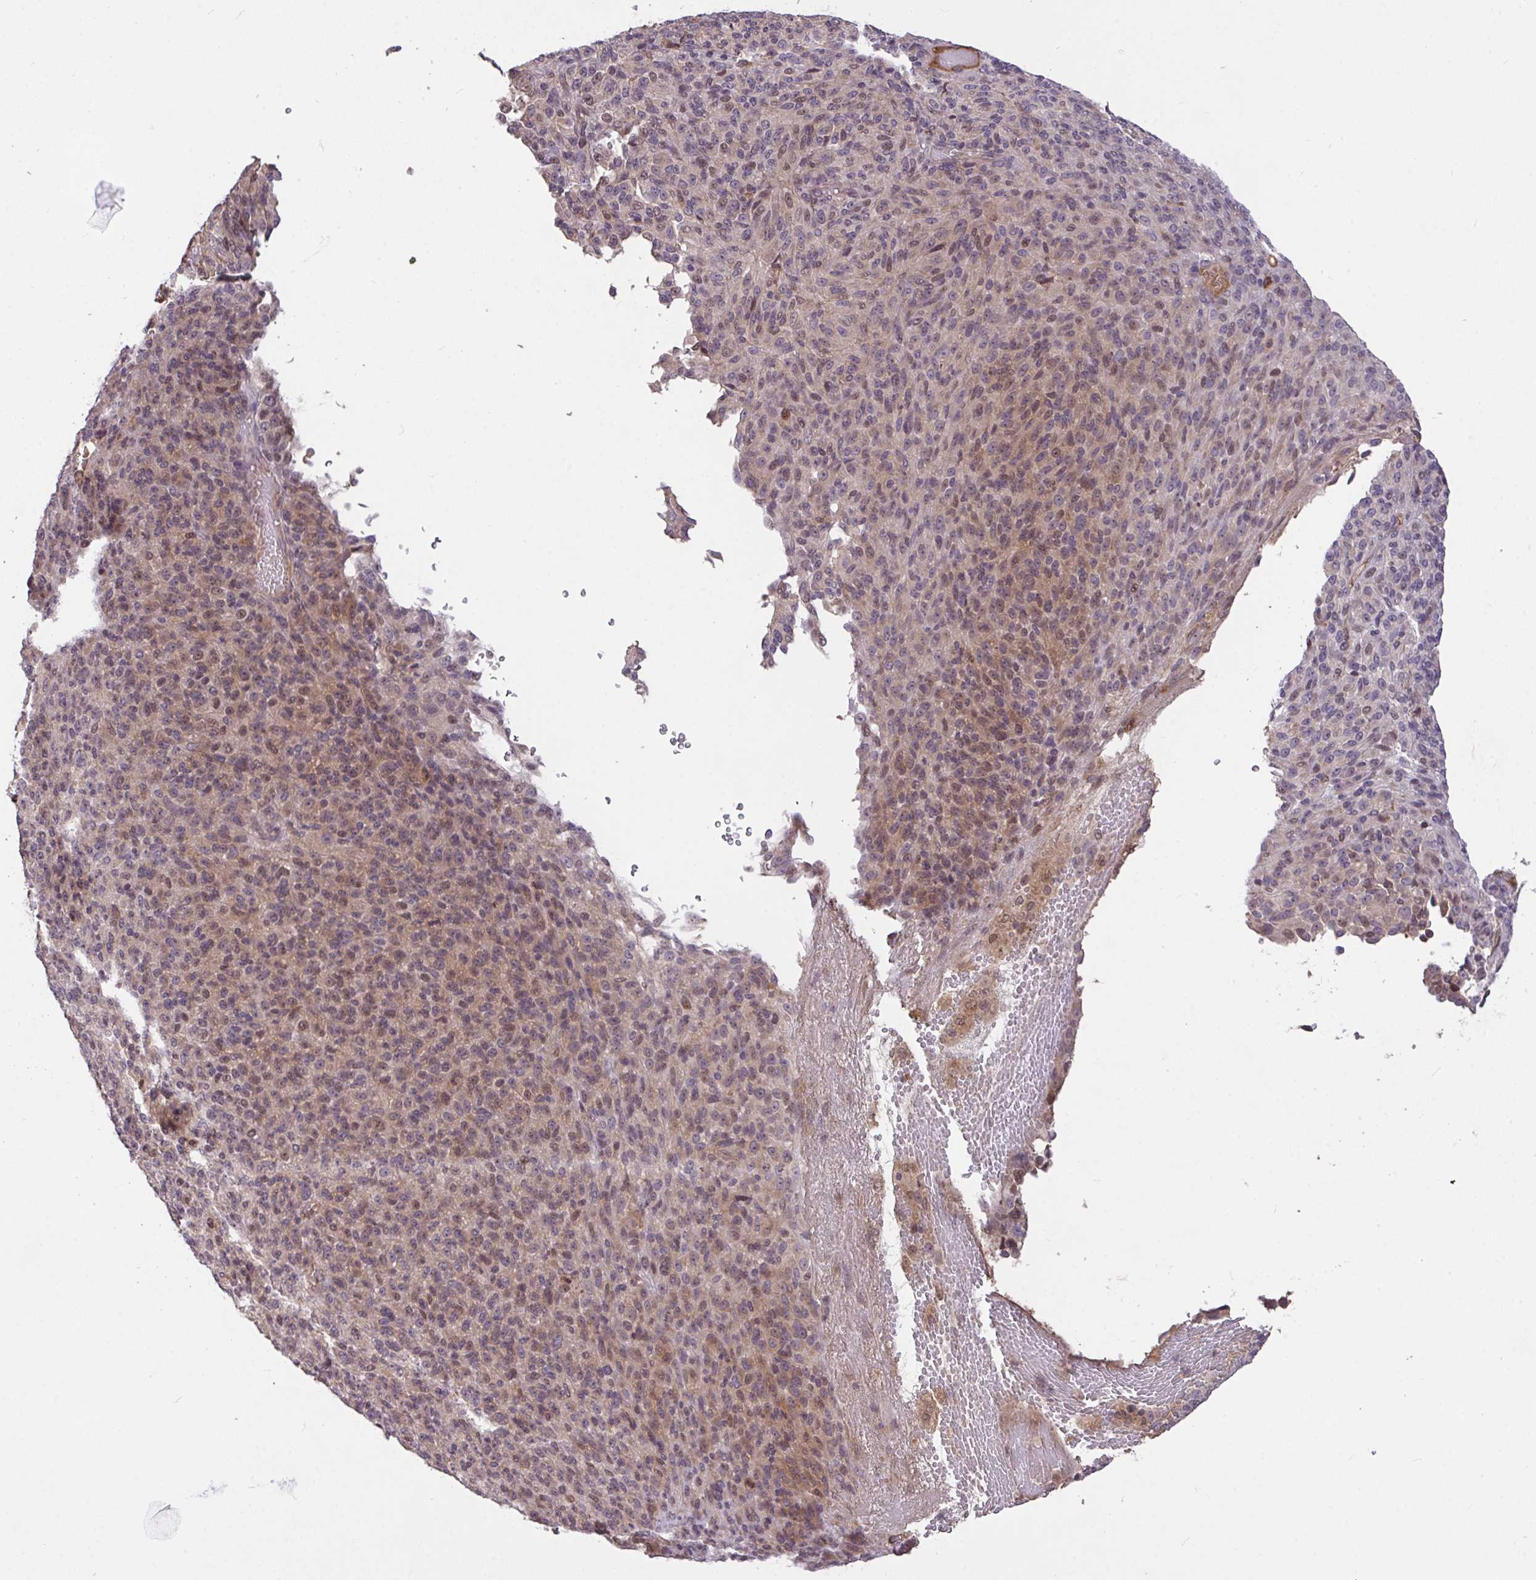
{"staining": {"intensity": "weak", "quantity": "25%-75%", "location": "nuclear"}, "tissue": "melanoma", "cell_type": "Tumor cells", "image_type": "cancer", "snomed": [{"axis": "morphology", "description": "Malignant melanoma, Metastatic site"}, {"axis": "topography", "description": "Brain"}], "caption": "DAB (3,3'-diaminobenzidine) immunohistochemical staining of malignant melanoma (metastatic site) exhibits weak nuclear protein staining in about 25%-75% of tumor cells.", "gene": "FCER1A", "patient": {"sex": "female", "age": 56}}